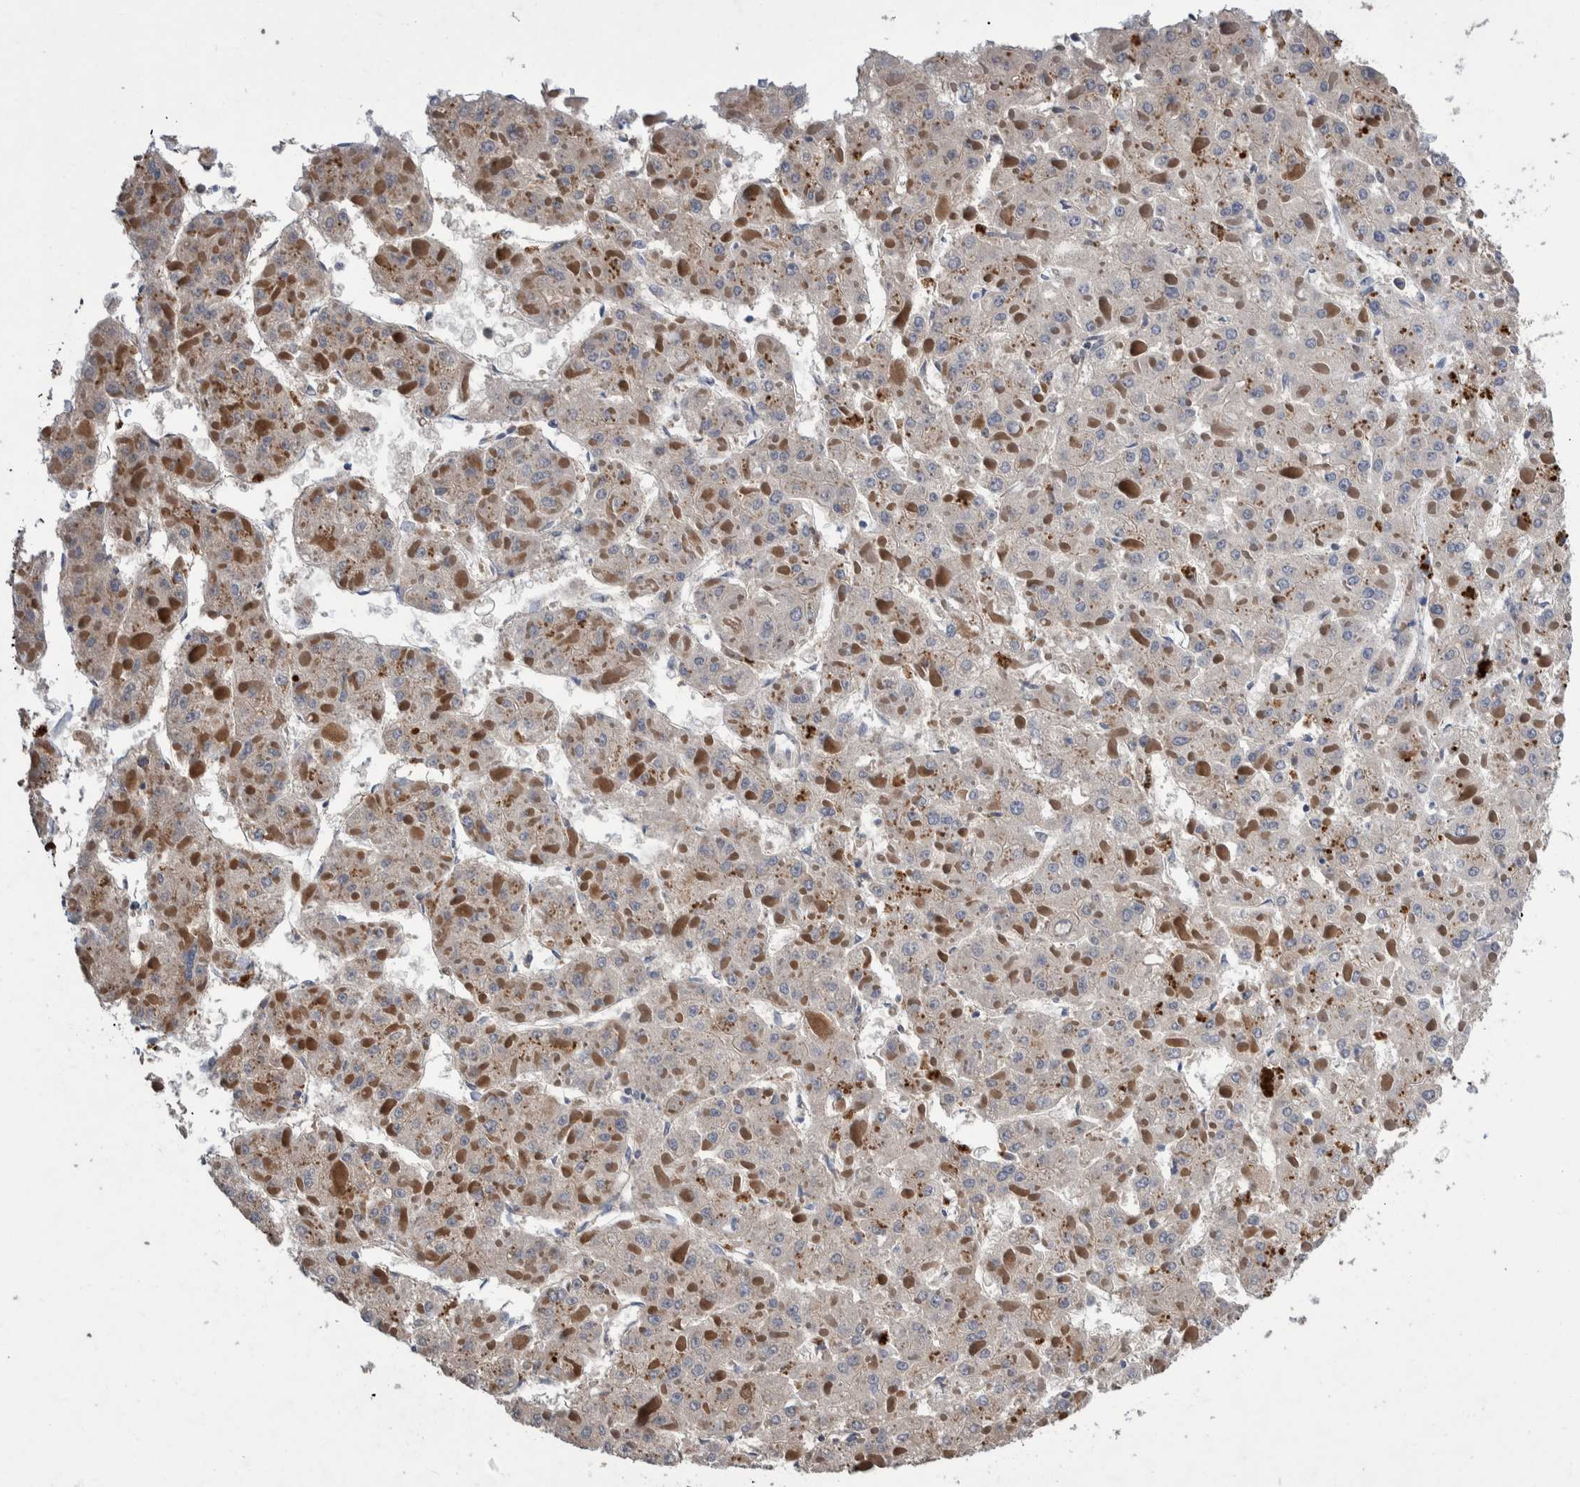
{"staining": {"intensity": "weak", "quantity": "<25%", "location": "cytoplasmic/membranous"}, "tissue": "liver cancer", "cell_type": "Tumor cells", "image_type": "cancer", "snomed": [{"axis": "morphology", "description": "Carcinoma, Hepatocellular, NOS"}, {"axis": "topography", "description": "Liver"}], "caption": "An immunohistochemistry (IHC) image of liver hepatocellular carcinoma is shown. There is no staining in tumor cells of liver hepatocellular carcinoma.", "gene": "PLPBP", "patient": {"sex": "female", "age": 73}}